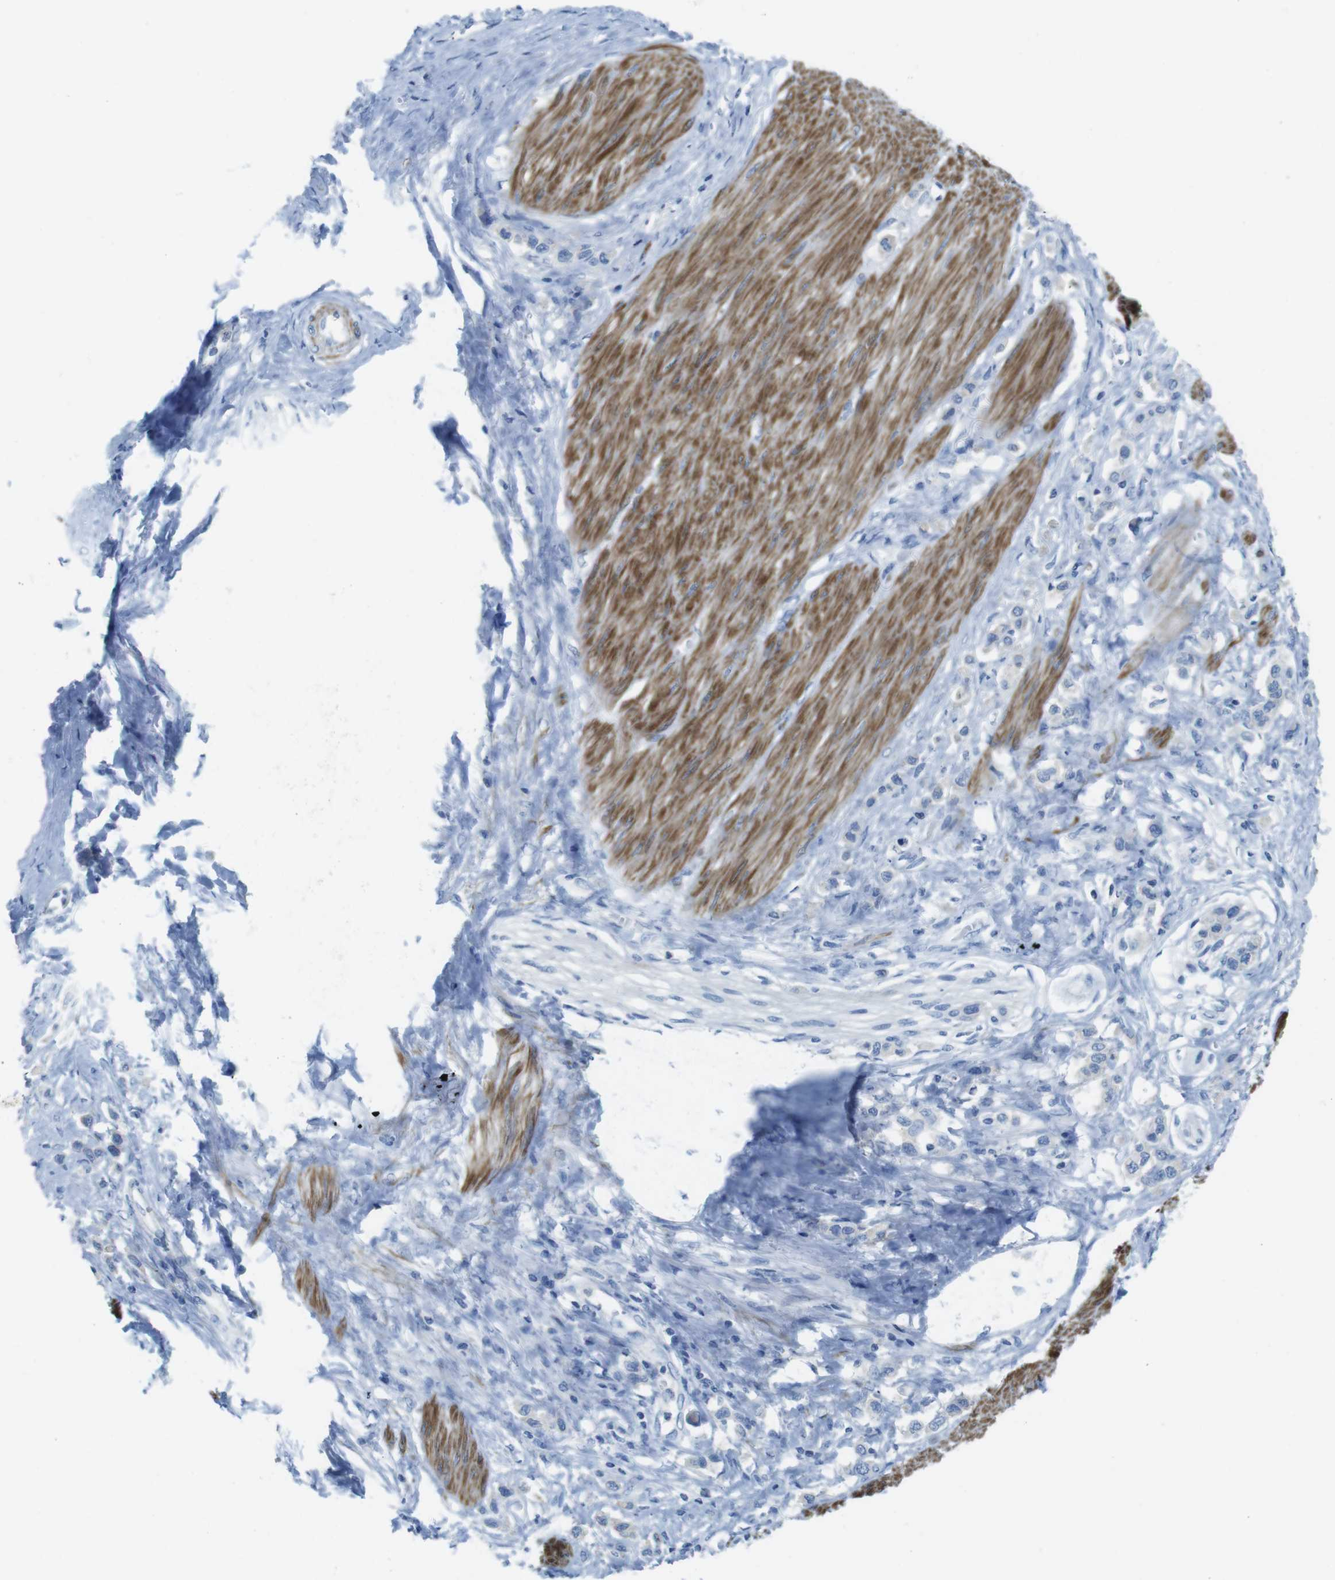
{"staining": {"intensity": "negative", "quantity": "none", "location": "none"}, "tissue": "stomach cancer", "cell_type": "Tumor cells", "image_type": "cancer", "snomed": [{"axis": "morphology", "description": "Adenocarcinoma, NOS"}, {"axis": "topography", "description": "Stomach"}], "caption": "The image exhibits no significant staining in tumor cells of adenocarcinoma (stomach).", "gene": "ASIC5", "patient": {"sex": "female", "age": 65}}